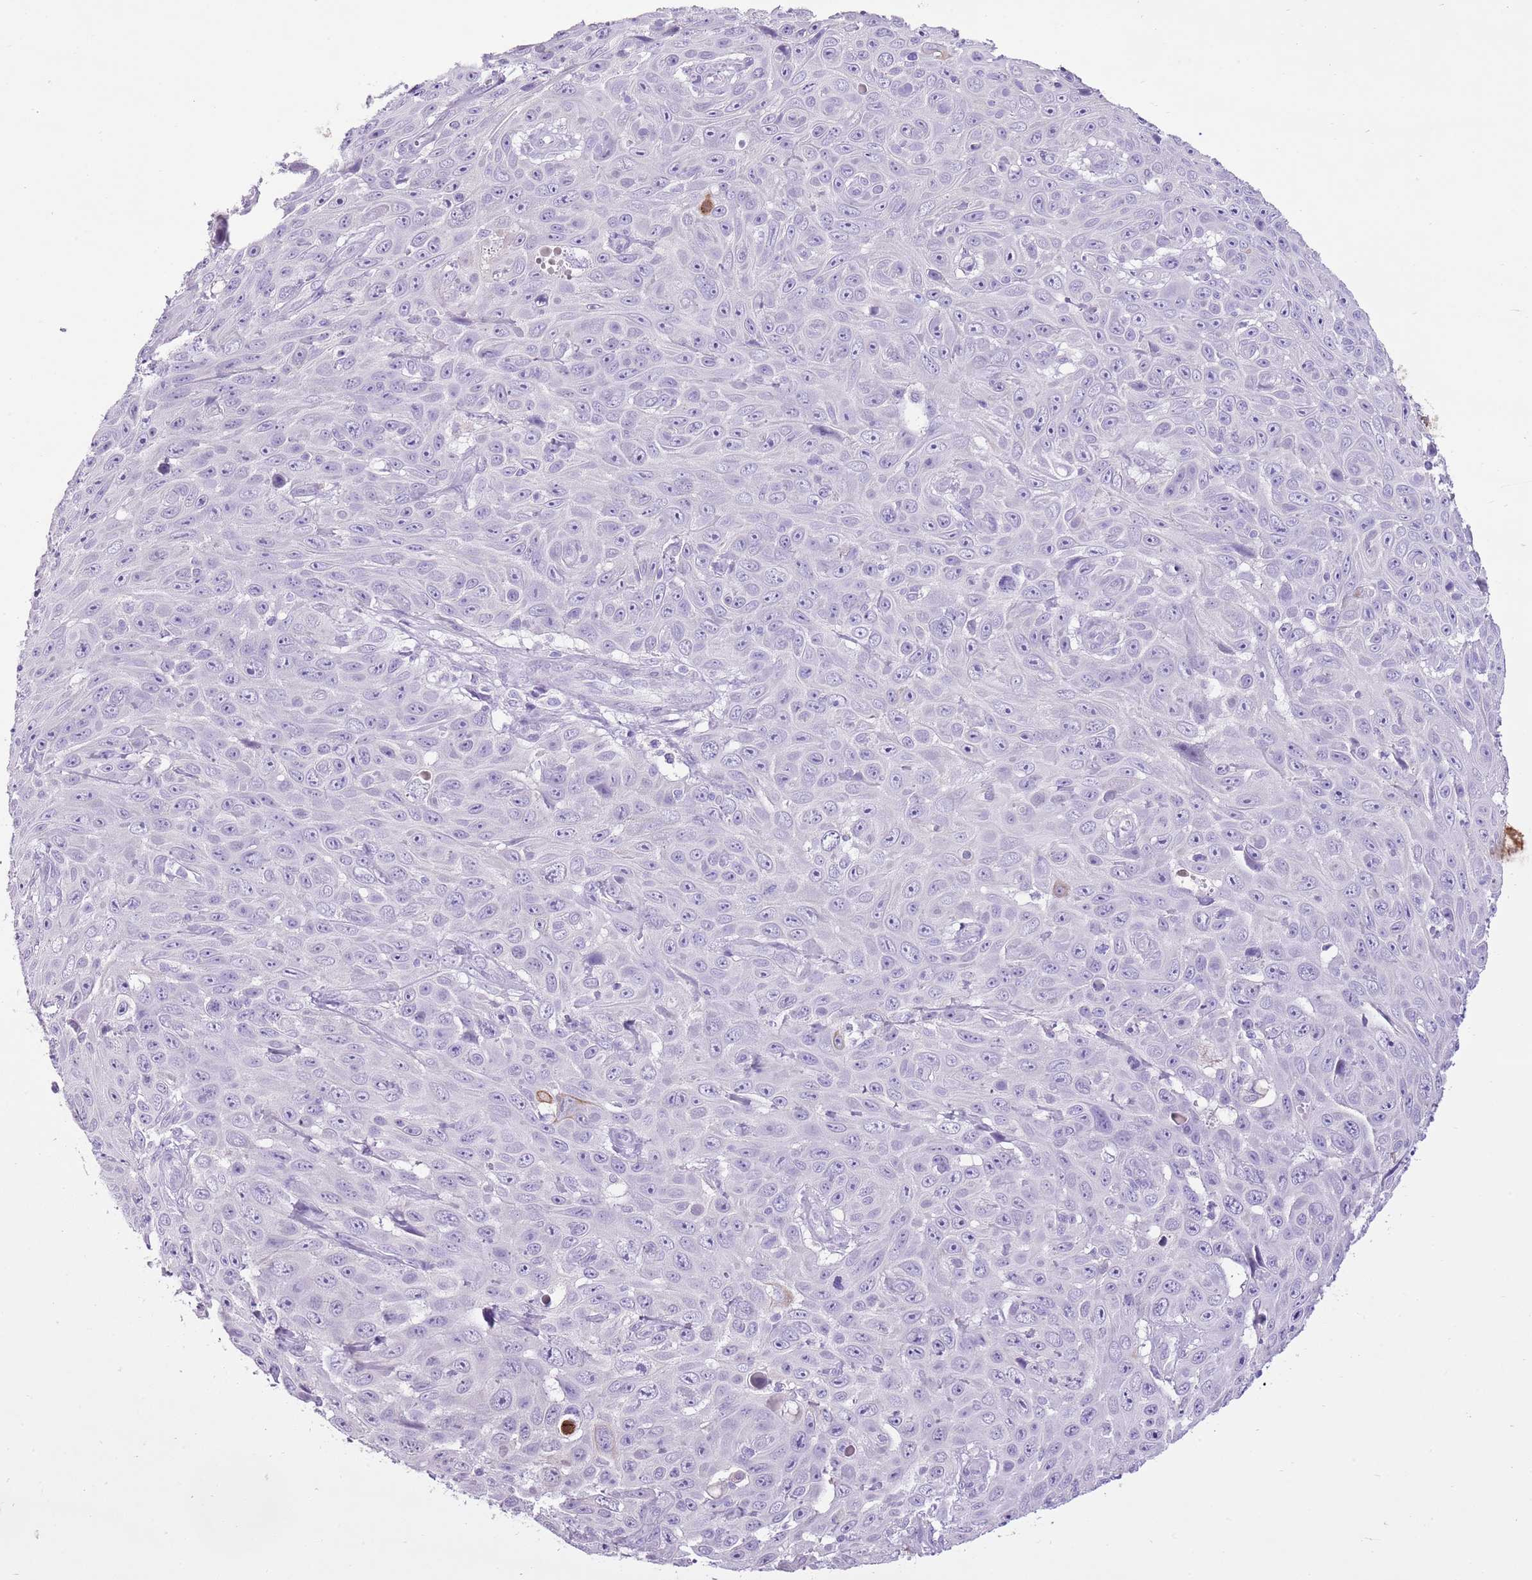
{"staining": {"intensity": "negative", "quantity": "none", "location": "none"}, "tissue": "skin cancer", "cell_type": "Tumor cells", "image_type": "cancer", "snomed": [{"axis": "morphology", "description": "Squamous cell carcinoma, NOS"}, {"axis": "topography", "description": "Skin"}], "caption": "A photomicrograph of human squamous cell carcinoma (skin) is negative for staining in tumor cells. (Brightfield microscopy of DAB IHC at high magnification).", "gene": "XPO7", "patient": {"sex": "male", "age": 82}}